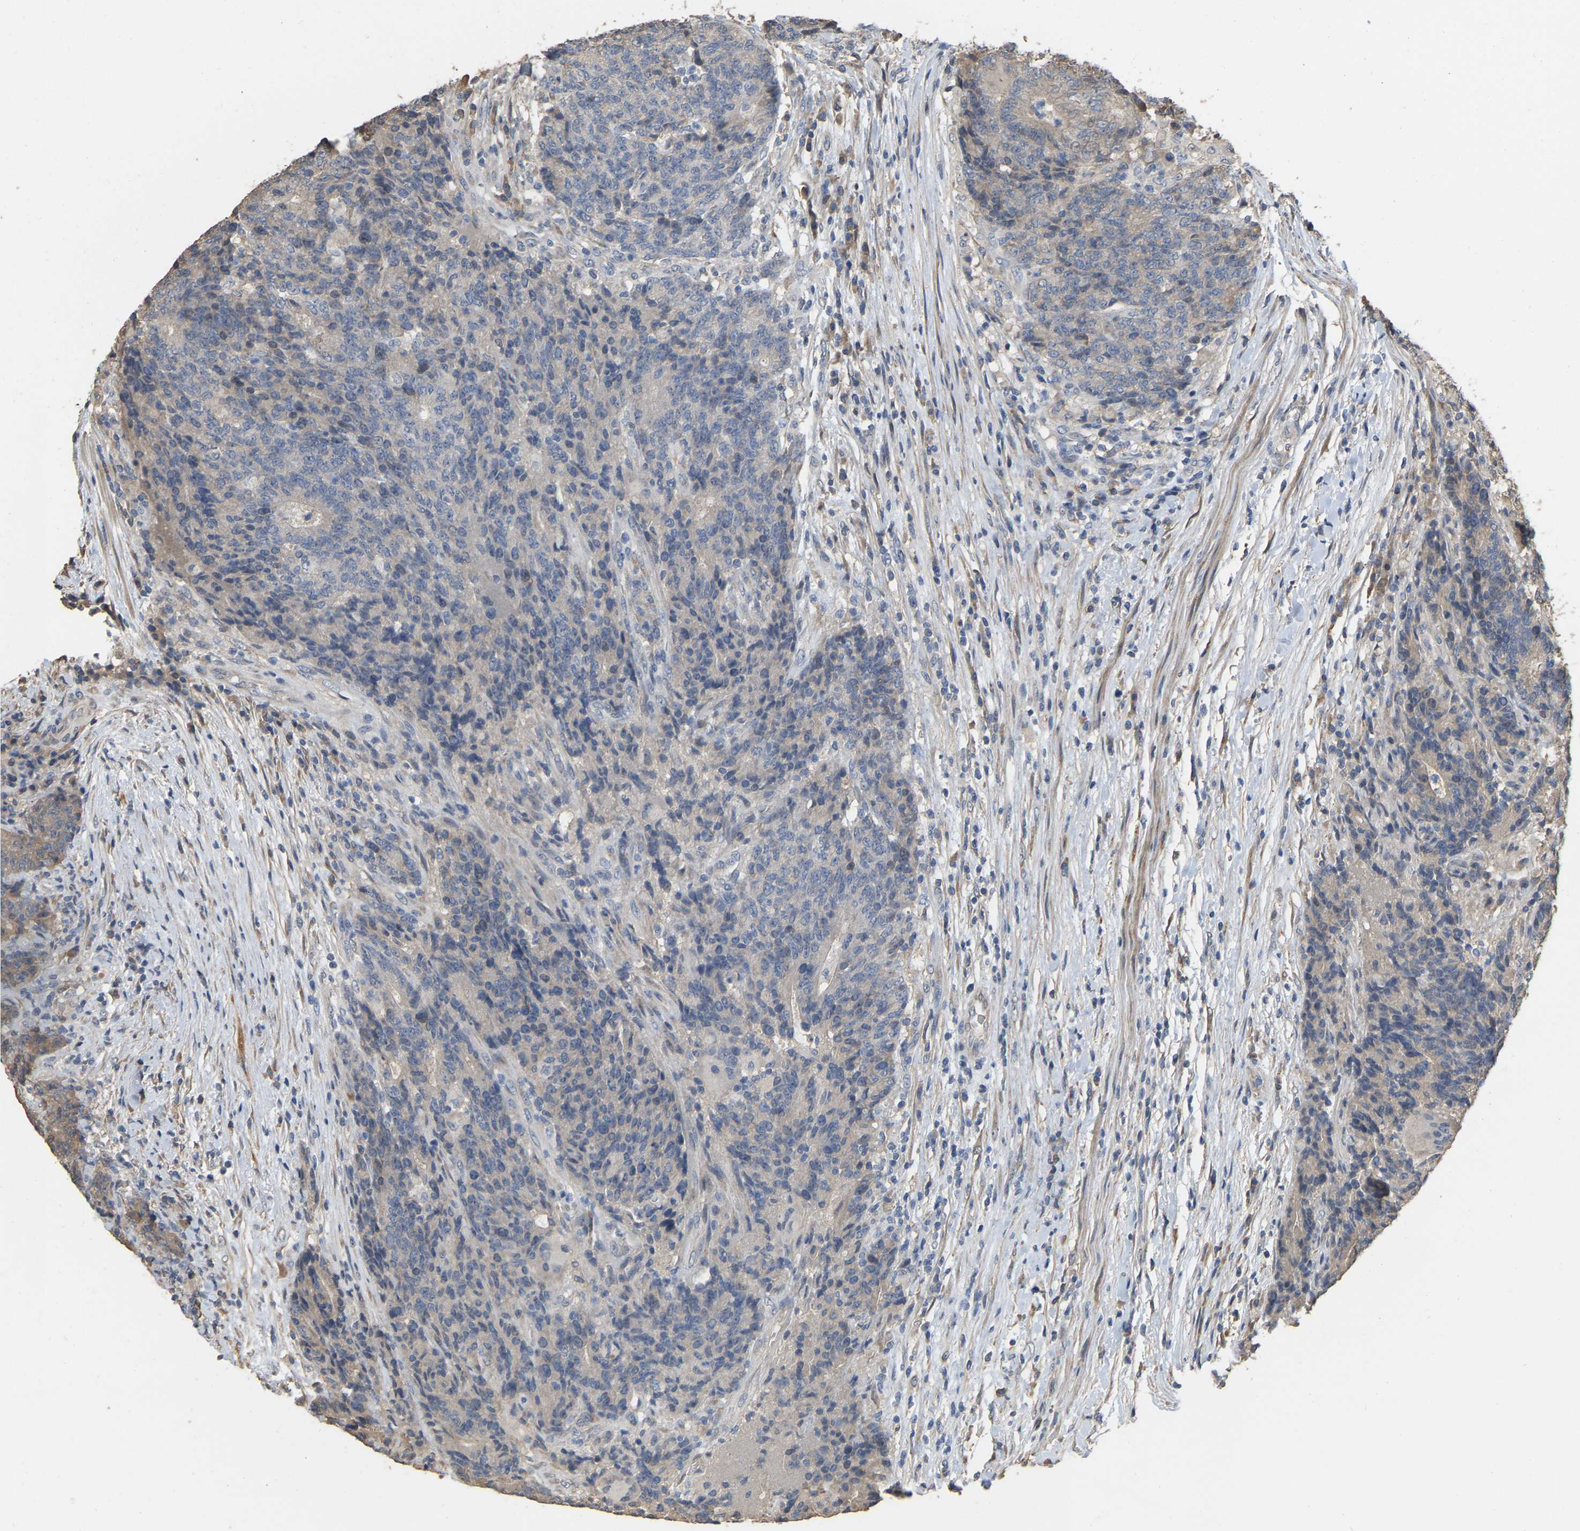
{"staining": {"intensity": "weak", "quantity": "<25%", "location": "cytoplasmic/membranous"}, "tissue": "colorectal cancer", "cell_type": "Tumor cells", "image_type": "cancer", "snomed": [{"axis": "morphology", "description": "Normal tissue, NOS"}, {"axis": "morphology", "description": "Adenocarcinoma, NOS"}, {"axis": "topography", "description": "Colon"}], "caption": "Tumor cells are negative for protein expression in human colorectal cancer.", "gene": "NCS1", "patient": {"sex": "female", "age": 75}}